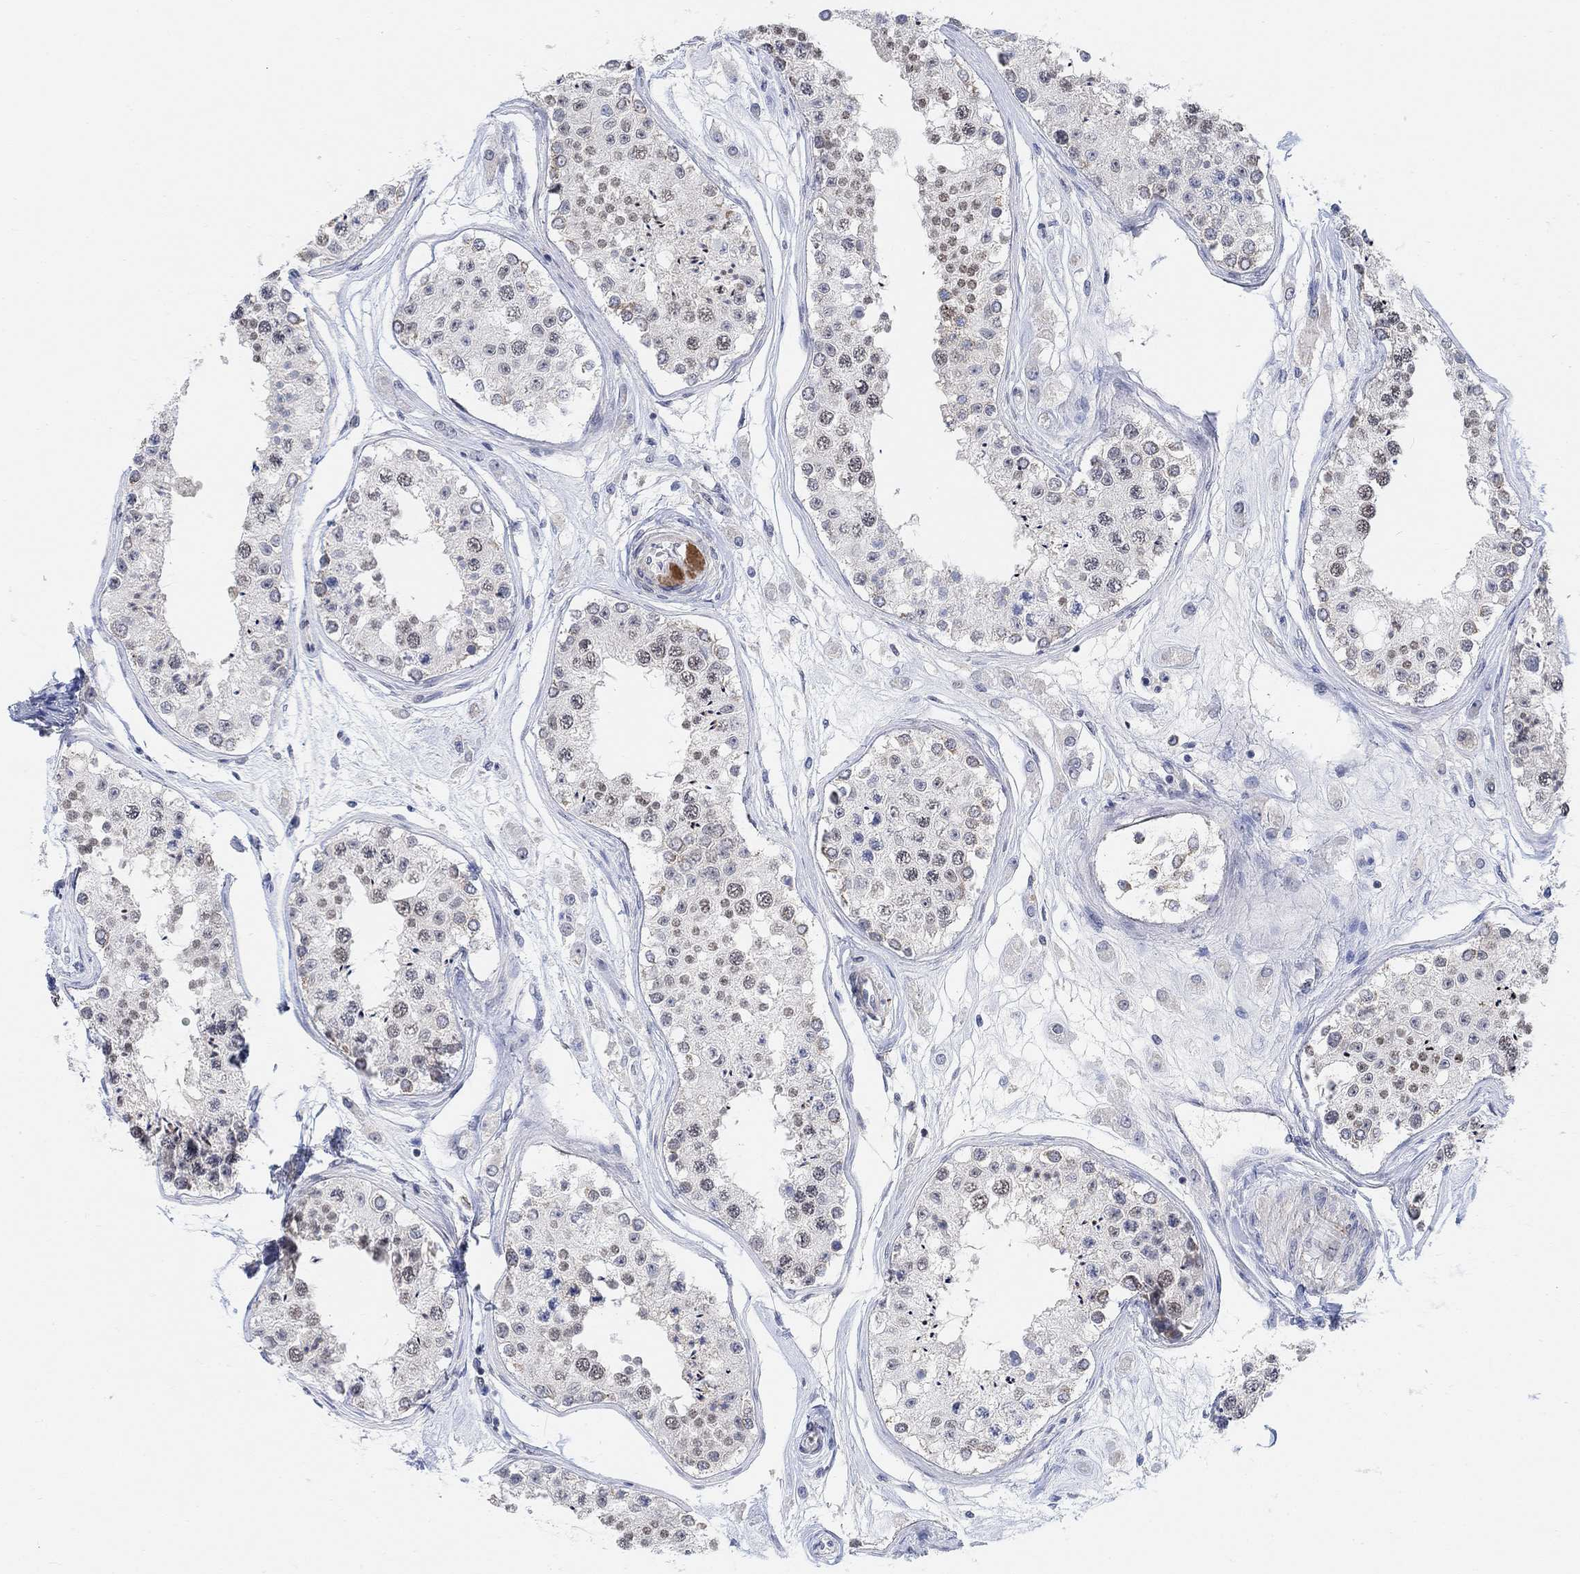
{"staining": {"intensity": "weak", "quantity": "25%-75%", "location": "nuclear"}, "tissue": "testis", "cell_type": "Cells in seminiferous ducts", "image_type": "normal", "snomed": [{"axis": "morphology", "description": "Normal tissue, NOS"}, {"axis": "topography", "description": "Testis"}], "caption": "Immunohistochemical staining of unremarkable human testis reveals weak nuclear protein expression in approximately 25%-75% of cells in seminiferous ducts.", "gene": "RIMS1", "patient": {"sex": "male", "age": 25}}